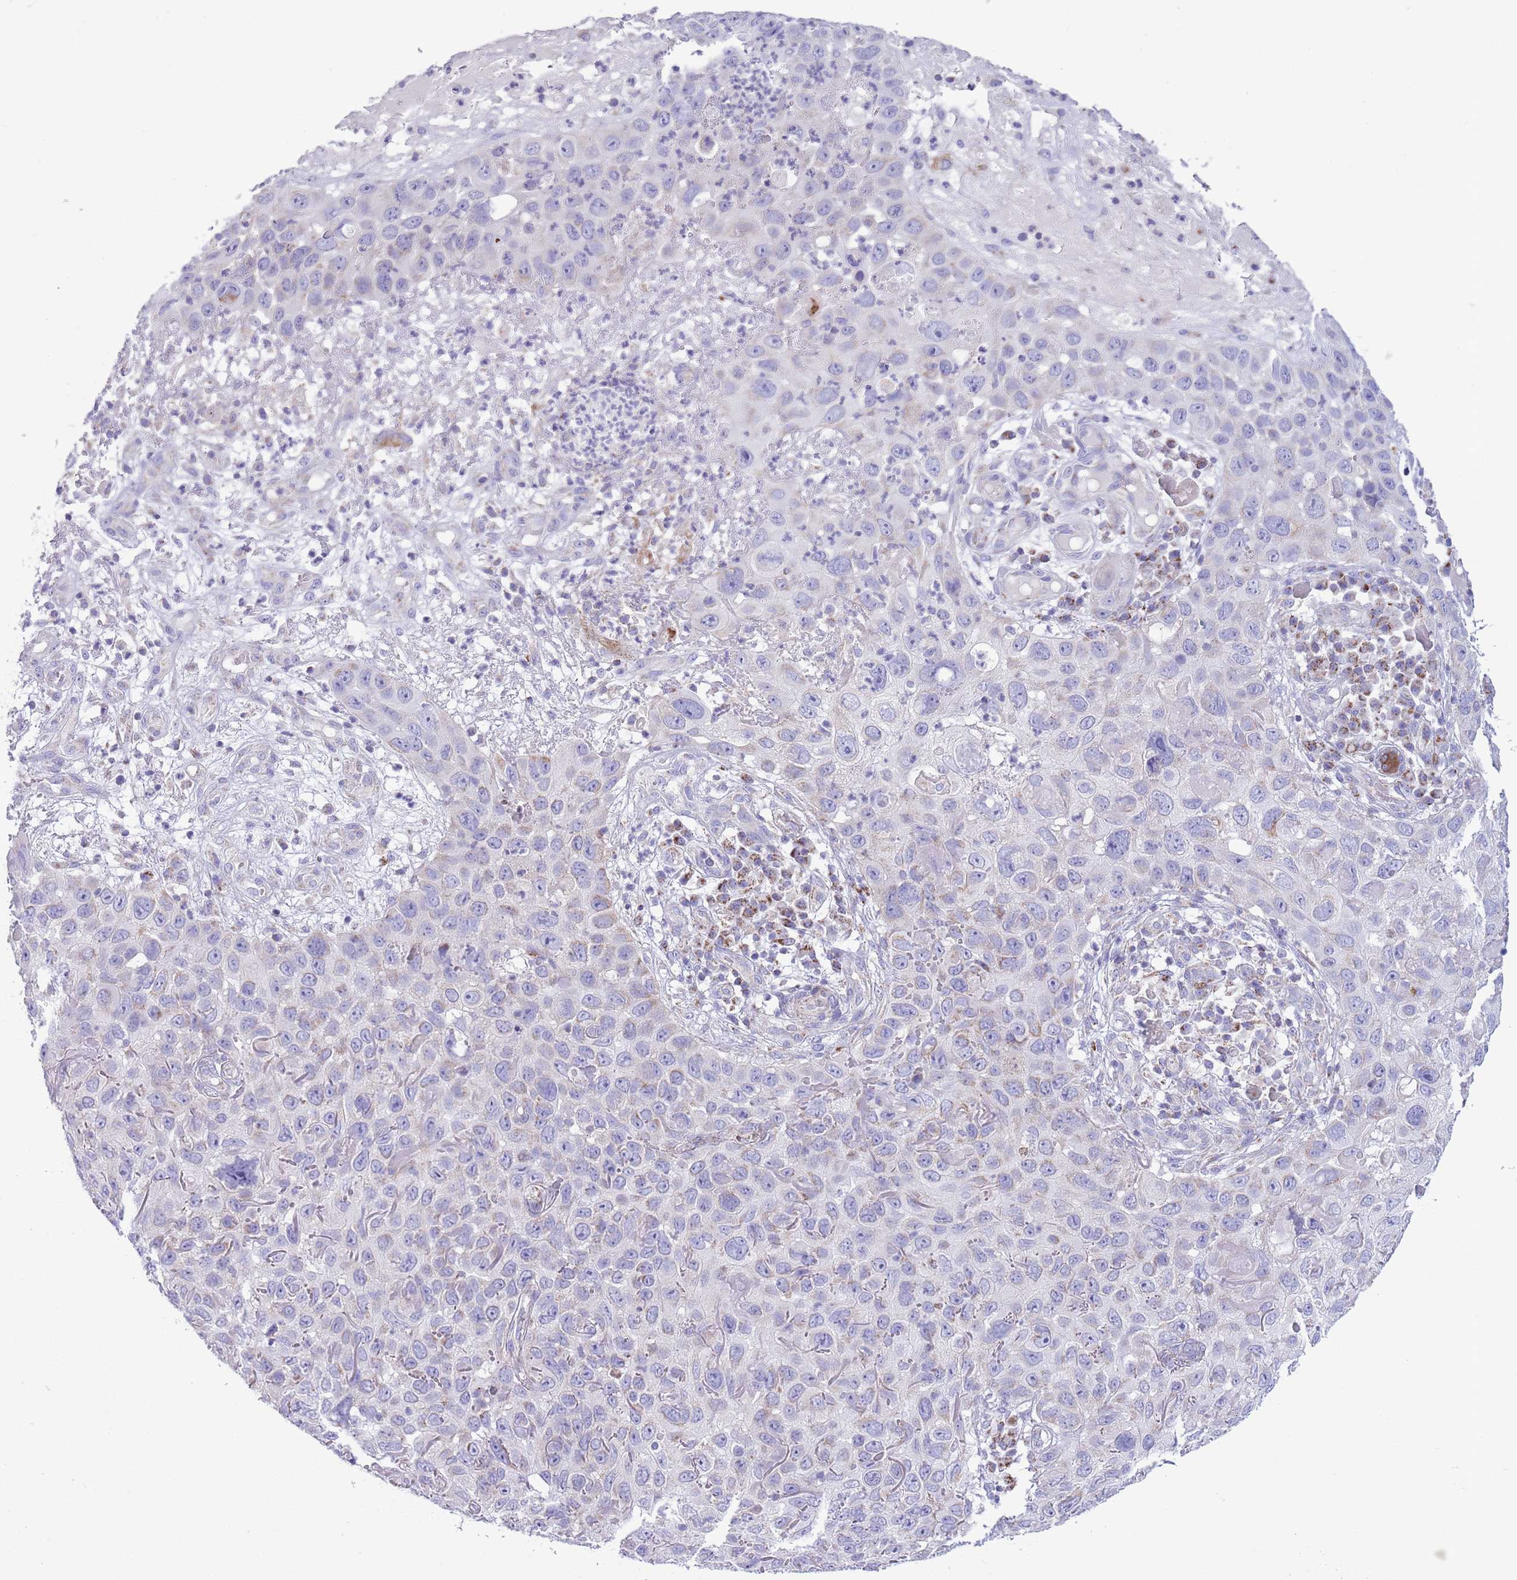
{"staining": {"intensity": "weak", "quantity": "<25%", "location": "cytoplasmic/membranous"}, "tissue": "skin cancer", "cell_type": "Tumor cells", "image_type": "cancer", "snomed": [{"axis": "morphology", "description": "Squamous cell carcinoma in situ, NOS"}, {"axis": "morphology", "description": "Squamous cell carcinoma, NOS"}, {"axis": "topography", "description": "Skin"}], "caption": "The image shows no significant staining in tumor cells of skin cancer (squamous cell carcinoma in situ).", "gene": "ATP6V1B1", "patient": {"sex": "male", "age": 93}}